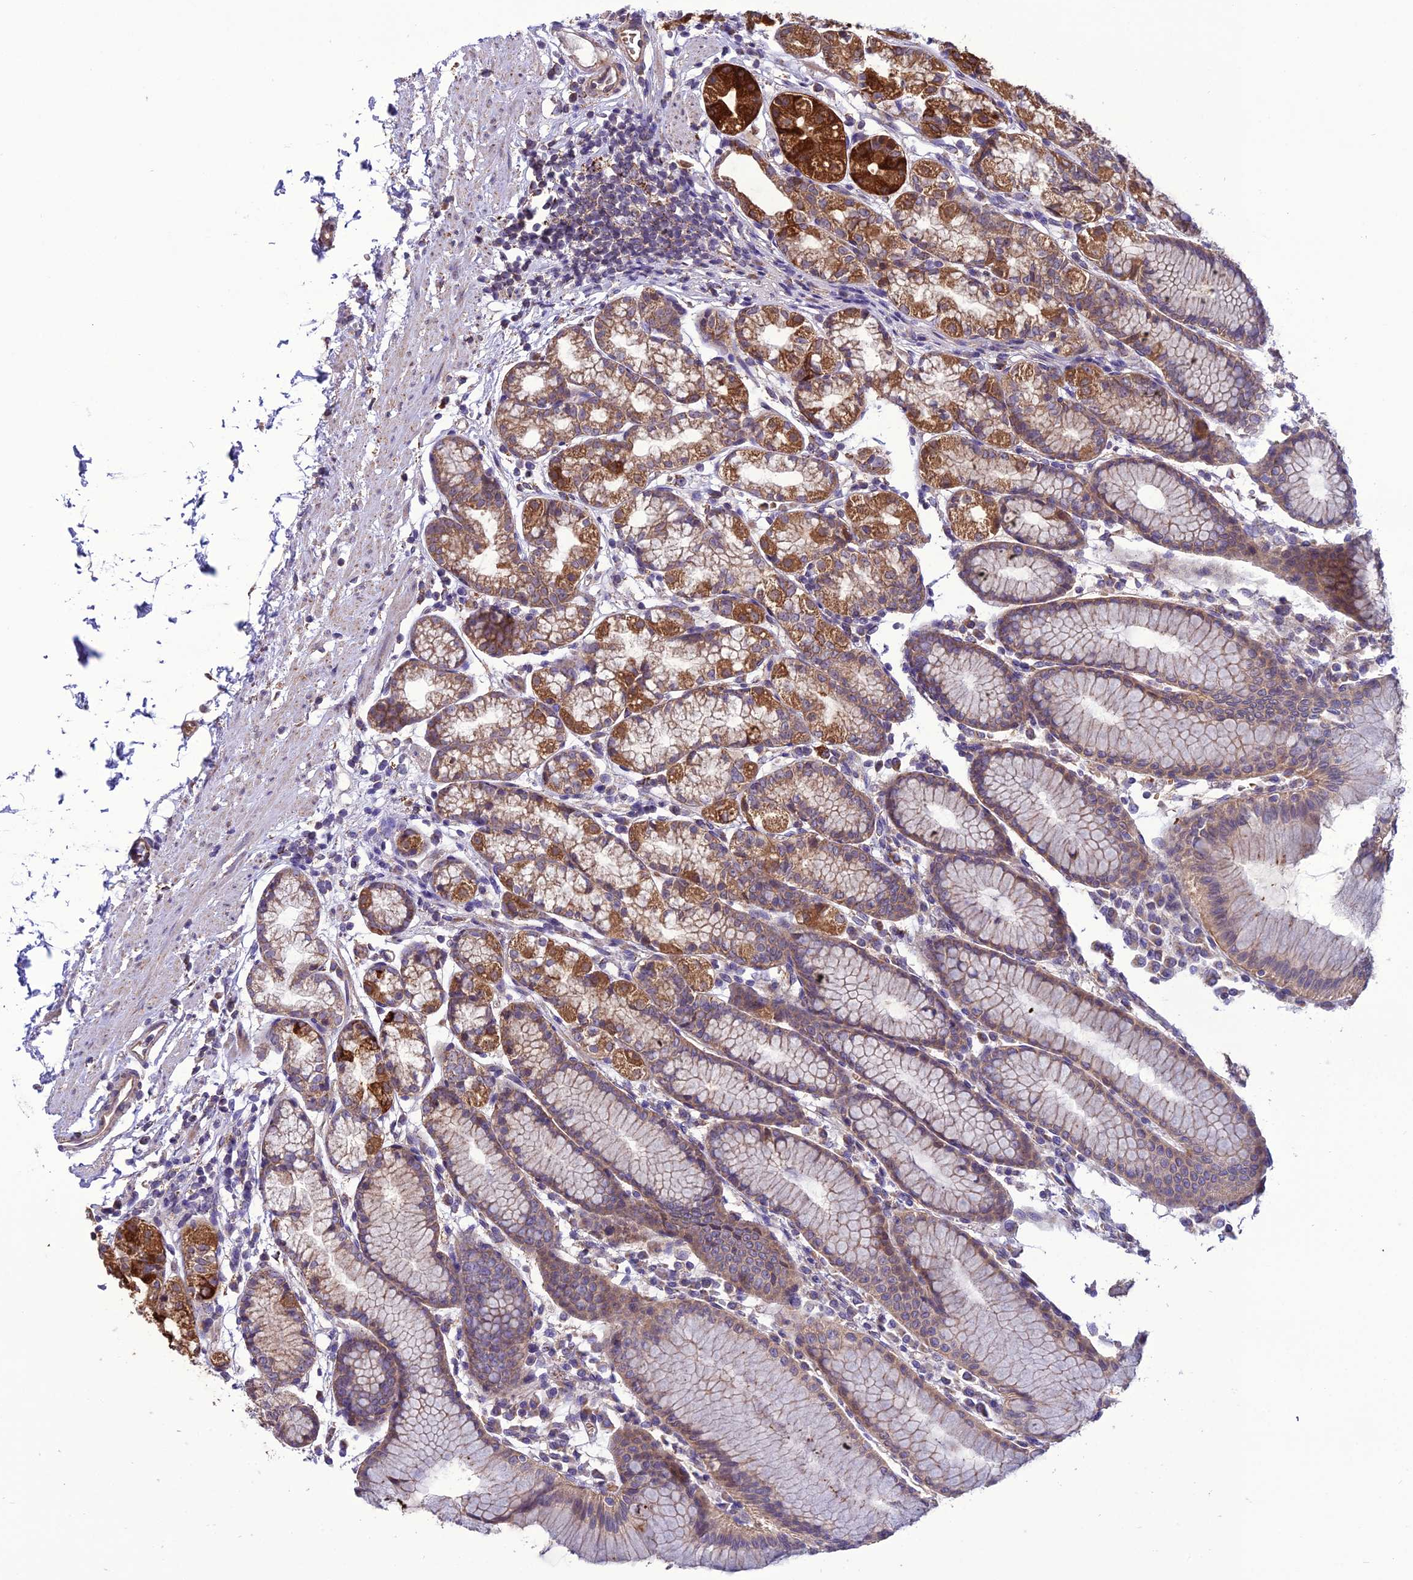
{"staining": {"intensity": "strong", "quantity": "25%-75%", "location": "cytoplasmic/membranous"}, "tissue": "stomach", "cell_type": "Glandular cells", "image_type": "normal", "snomed": [{"axis": "morphology", "description": "Normal tissue, NOS"}, {"axis": "topography", "description": "Stomach"}], "caption": "IHC micrograph of unremarkable human stomach stained for a protein (brown), which shows high levels of strong cytoplasmic/membranous staining in about 25%-75% of glandular cells.", "gene": "ENSG00000260272", "patient": {"sex": "female", "age": 57}}